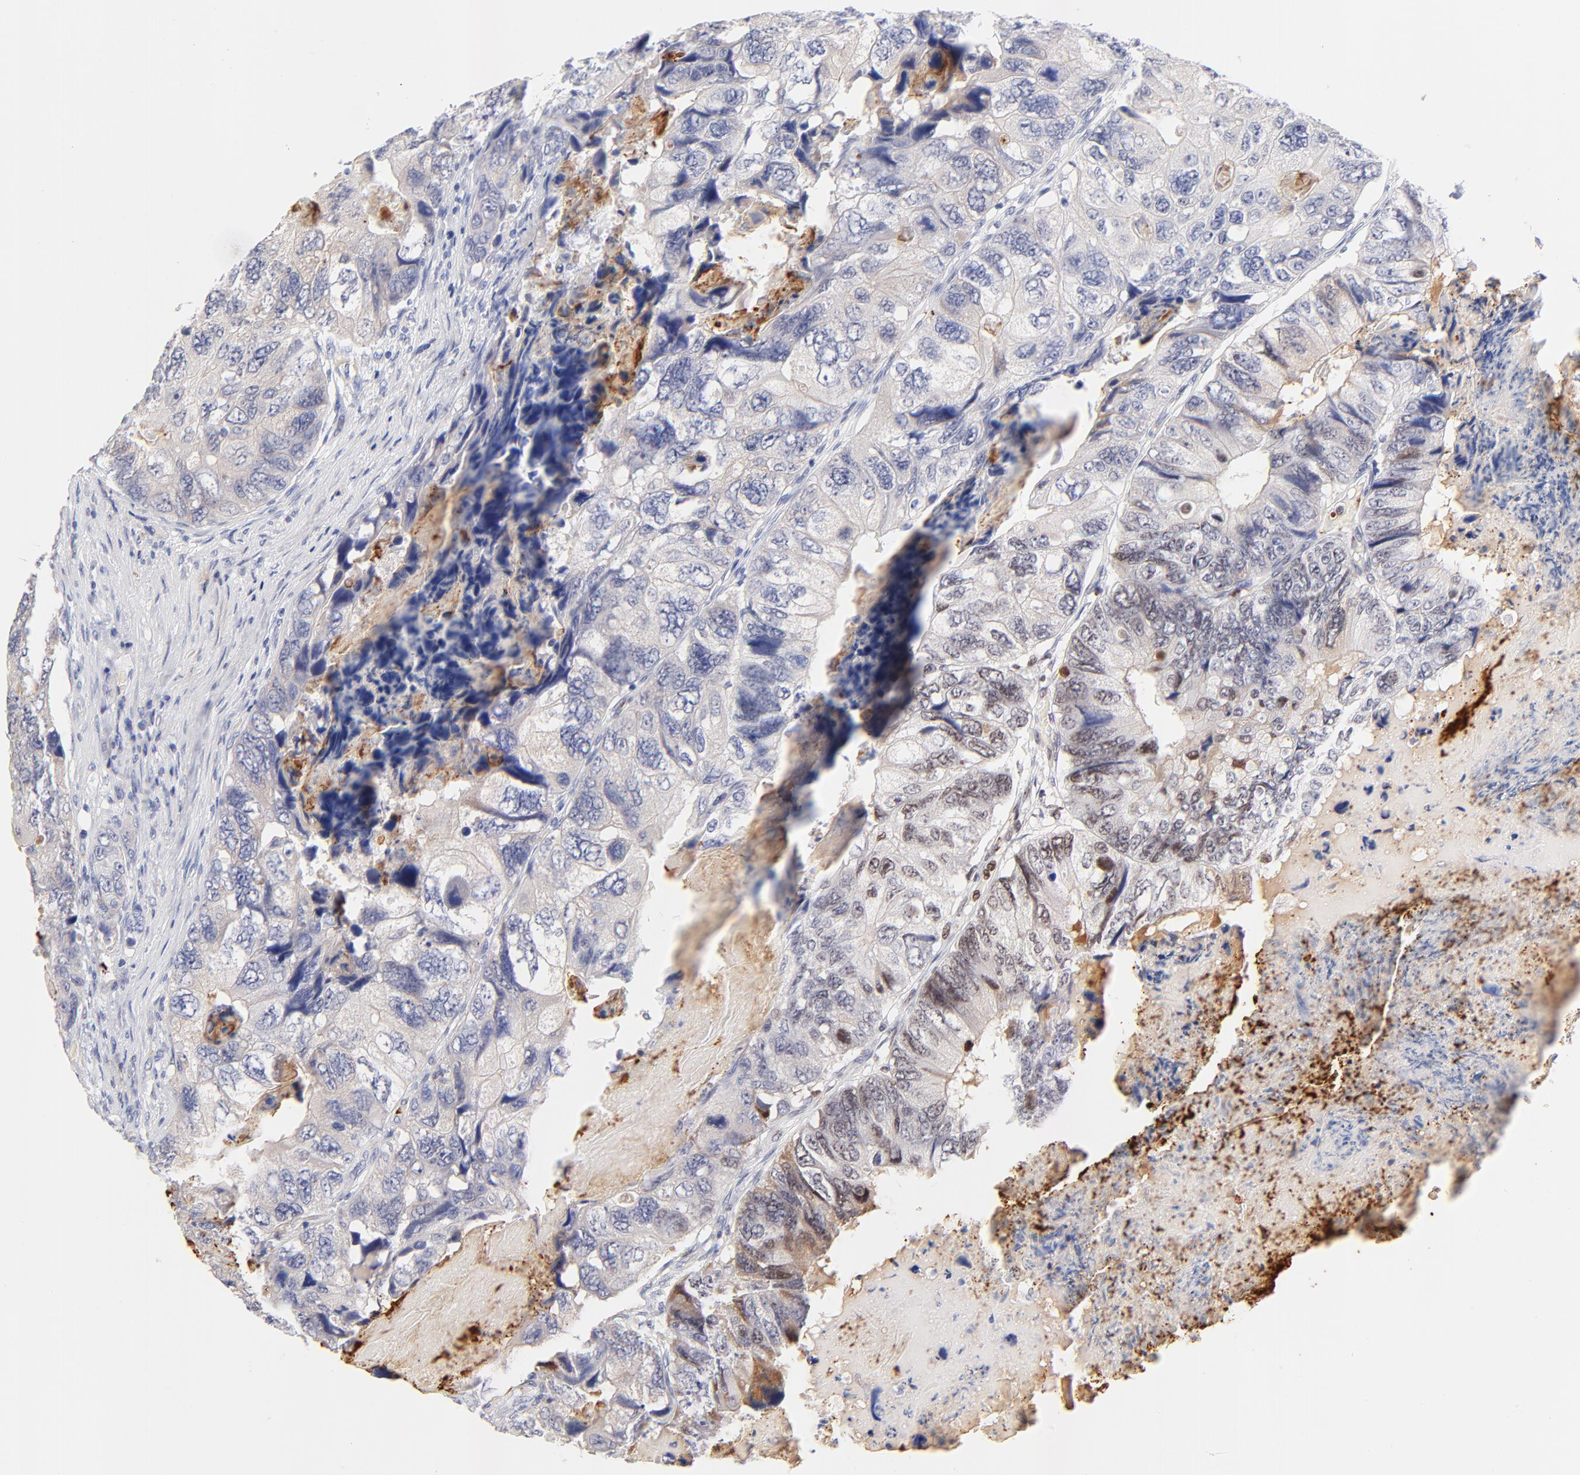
{"staining": {"intensity": "negative", "quantity": "none", "location": "none"}, "tissue": "colorectal cancer", "cell_type": "Tumor cells", "image_type": "cancer", "snomed": [{"axis": "morphology", "description": "Adenocarcinoma, NOS"}, {"axis": "topography", "description": "Rectum"}], "caption": "DAB immunohistochemical staining of human colorectal cancer (adenocarcinoma) reveals no significant positivity in tumor cells.", "gene": "FAM117B", "patient": {"sex": "female", "age": 82}}